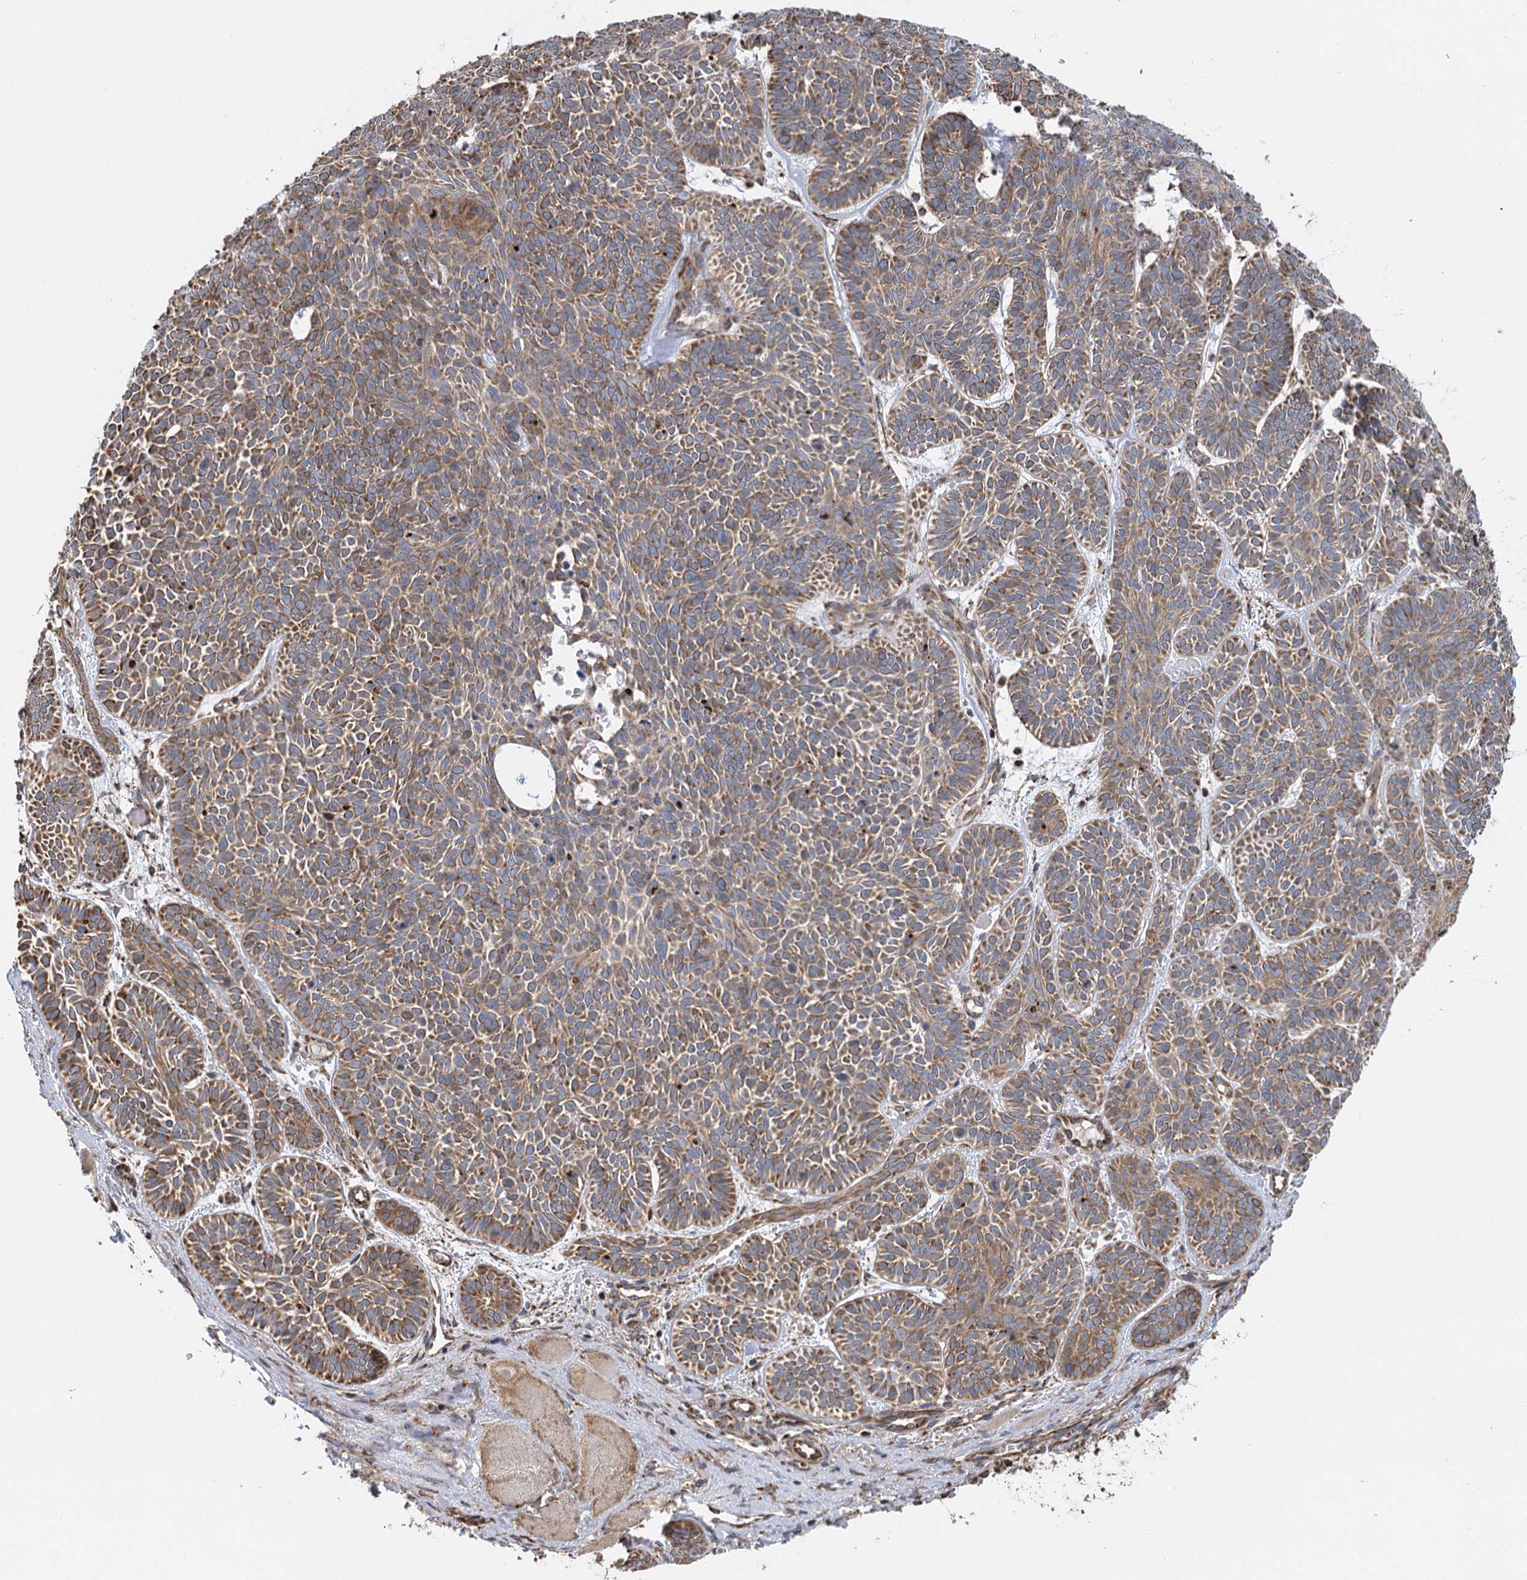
{"staining": {"intensity": "moderate", "quantity": ">75%", "location": "cytoplasmic/membranous"}, "tissue": "skin cancer", "cell_type": "Tumor cells", "image_type": "cancer", "snomed": [{"axis": "morphology", "description": "Basal cell carcinoma"}, {"axis": "topography", "description": "Skin"}], "caption": "Protein expression analysis of human skin cancer (basal cell carcinoma) reveals moderate cytoplasmic/membranous positivity in approximately >75% of tumor cells.", "gene": "IL11RA", "patient": {"sex": "male", "age": 85}}